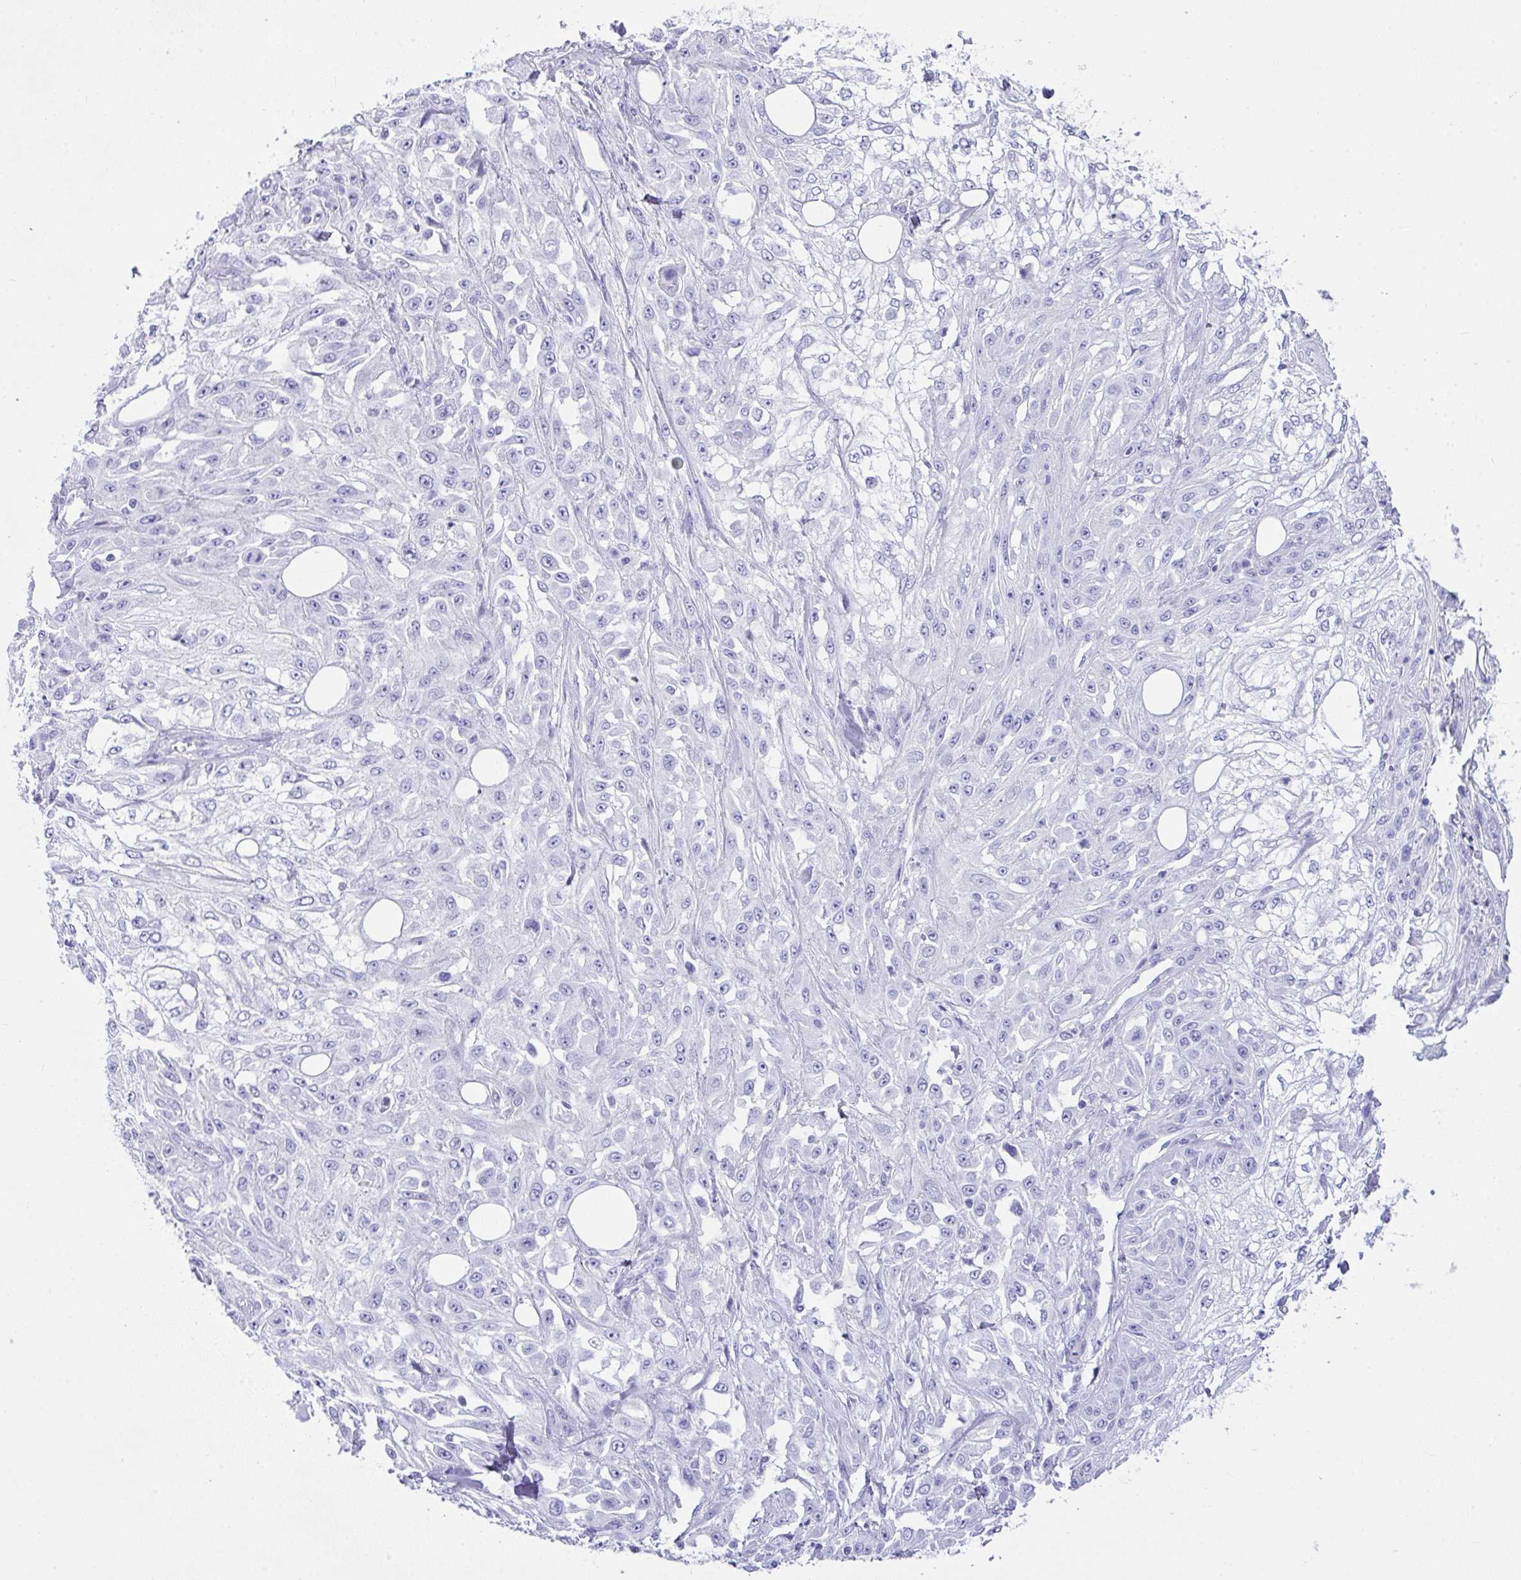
{"staining": {"intensity": "negative", "quantity": "none", "location": "none"}, "tissue": "skin cancer", "cell_type": "Tumor cells", "image_type": "cancer", "snomed": [{"axis": "morphology", "description": "Squamous cell carcinoma, NOS"}, {"axis": "morphology", "description": "Squamous cell carcinoma, metastatic, NOS"}, {"axis": "topography", "description": "Skin"}, {"axis": "topography", "description": "Lymph node"}], "caption": "DAB (3,3'-diaminobenzidine) immunohistochemical staining of human squamous cell carcinoma (skin) exhibits no significant expression in tumor cells.", "gene": "LGALS4", "patient": {"sex": "male", "age": 75}}